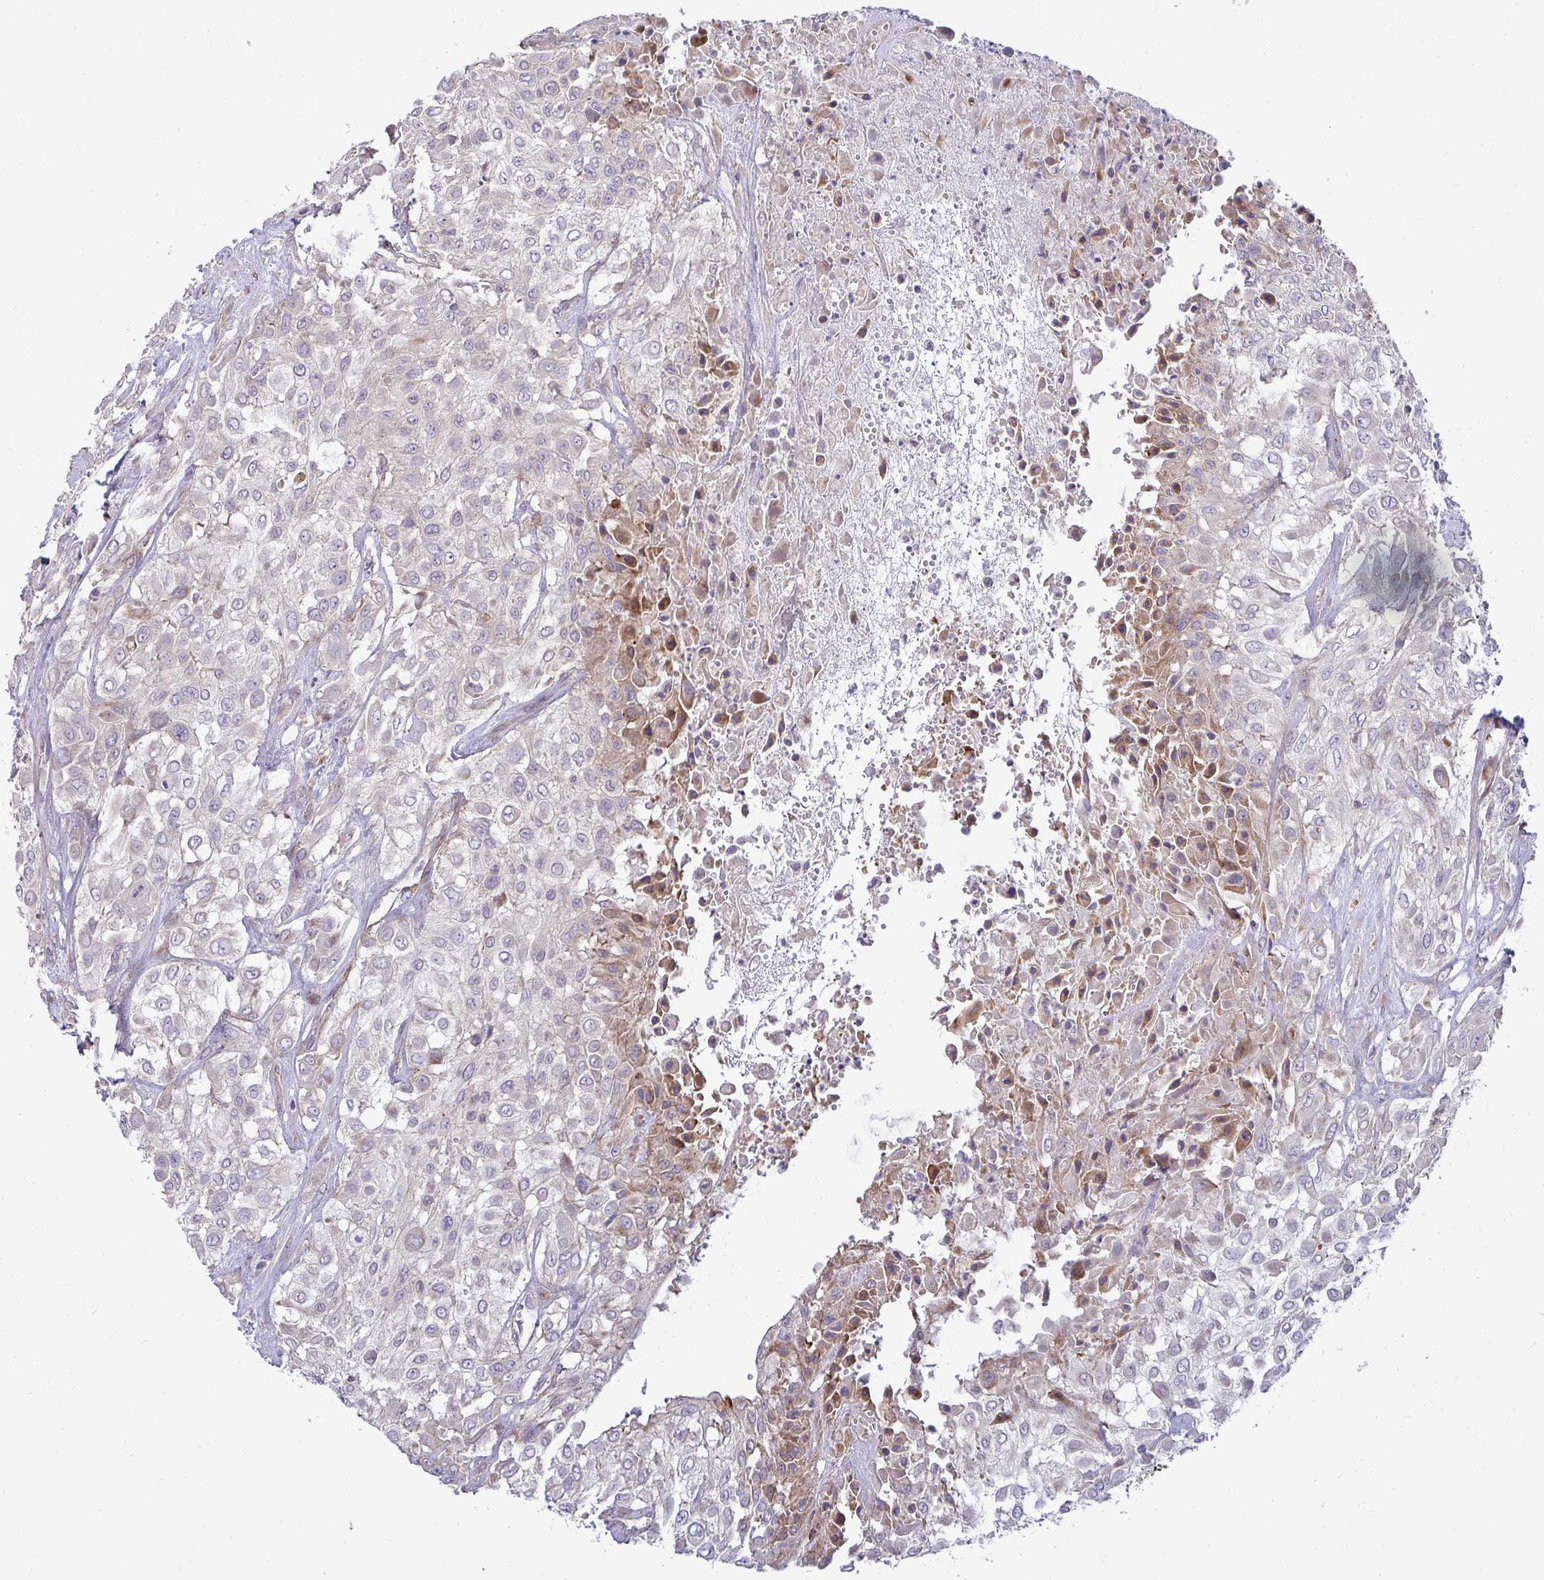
{"staining": {"intensity": "negative", "quantity": "none", "location": "none"}, "tissue": "urothelial cancer", "cell_type": "Tumor cells", "image_type": "cancer", "snomed": [{"axis": "morphology", "description": "Urothelial carcinoma, High grade"}, {"axis": "topography", "description": "Urinary bladder"}], "caption": "A histopathology image of urothelial cancer stained for a protein displays no brown staining in tumor cells.", "gene": "SH2D1B", "patient": {"sex": "male", "age": 57}}